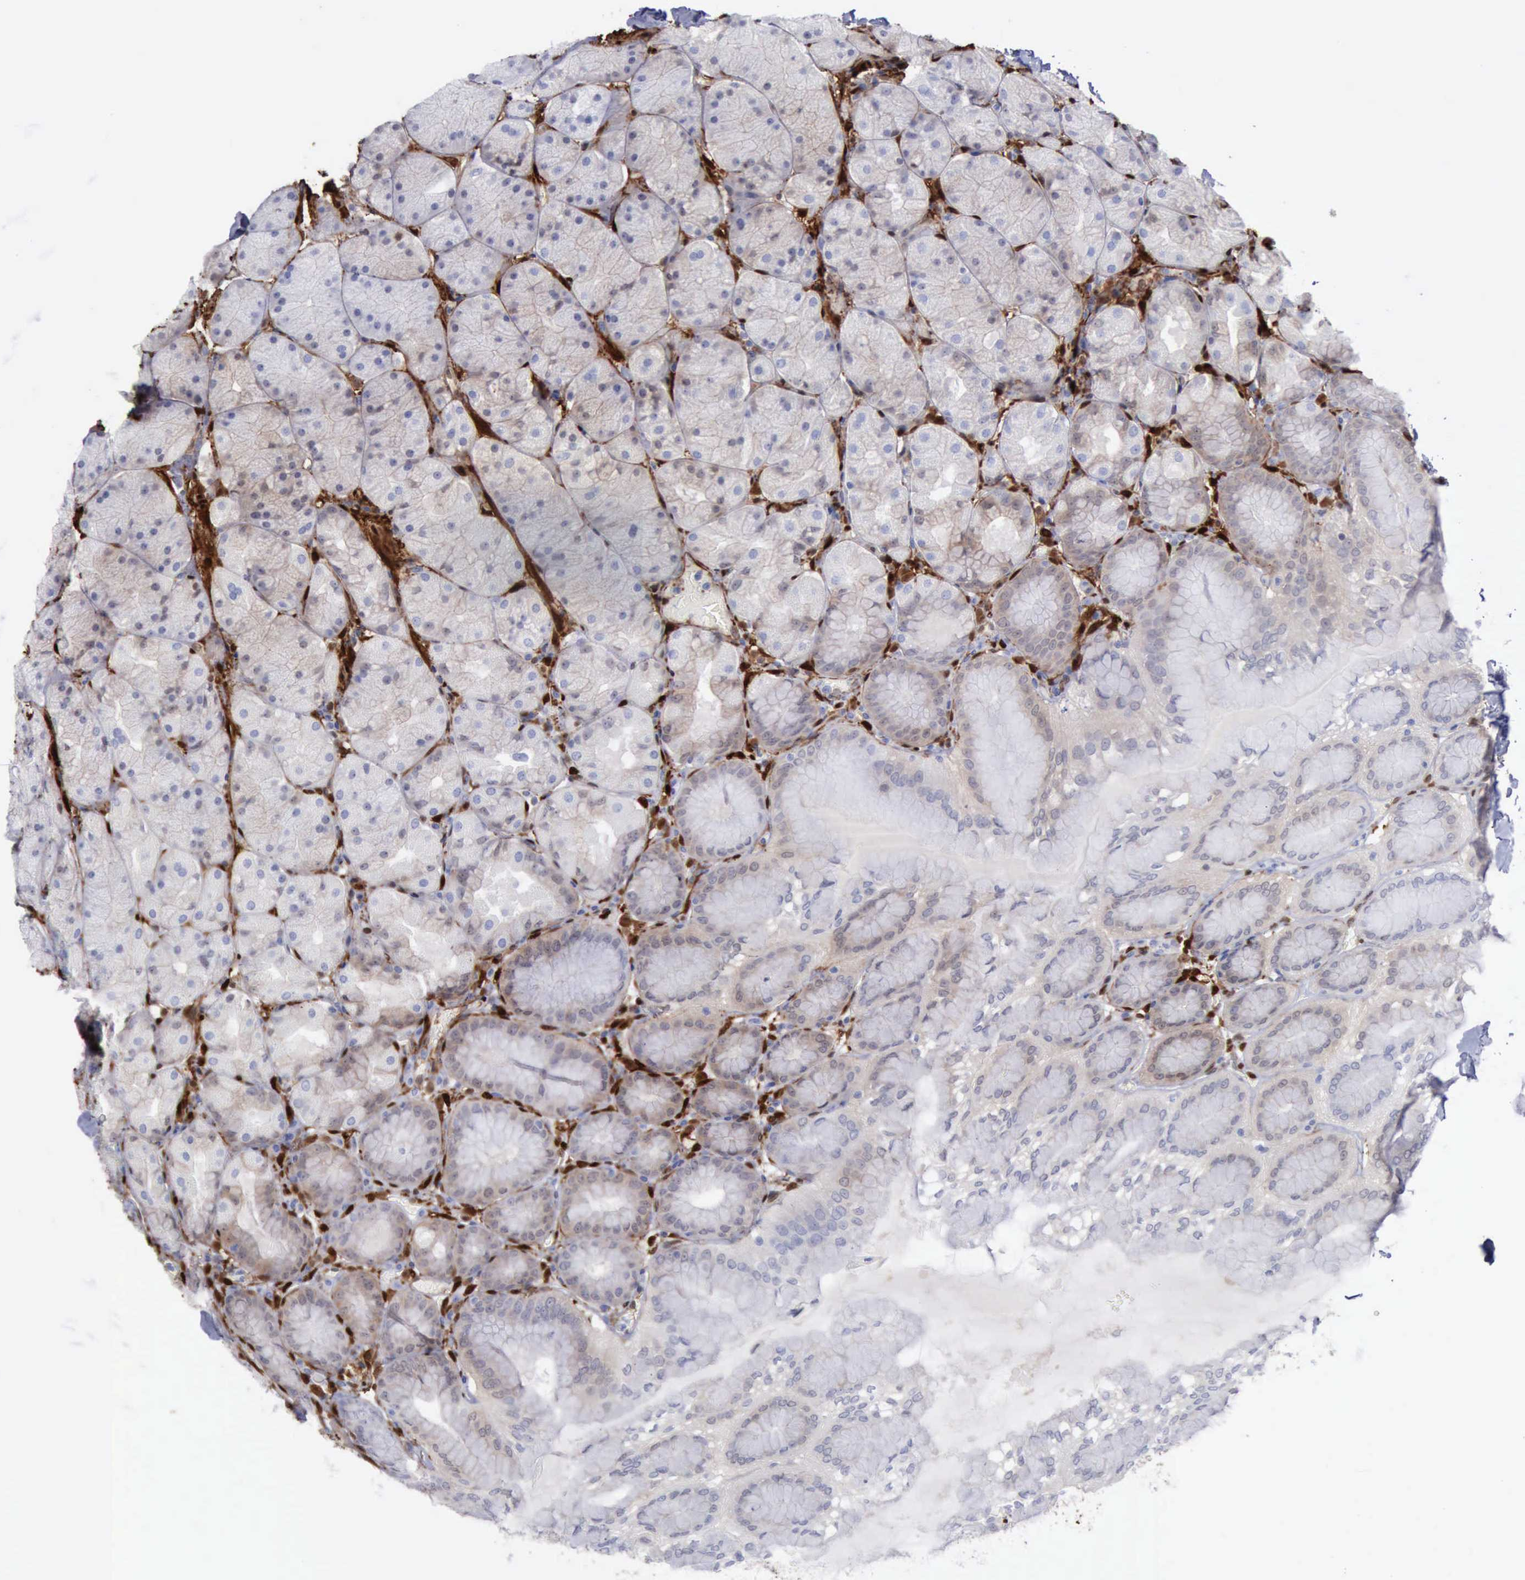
{"staining": {"intensity": "negative", "quantity": "none", "location": "none"}, "tissue": "stomach", "cell_type": "Glandular cells", "image_type": "normal", "snomed": [{"axis": "morphology", "description": "Normal tissue, NOS"}, {"axis": "topography", "description": "Stomach, upper"}, {"axis": "topography", "description": "Stomach"}], "caption": "A high-resolution photomicrograph shows immunohistochemistry (IHC) staining of unremarkable stomach, which demonstrates no significant staining in glandular cells.", "gene": "FHL1", "patient": {"sex": "male", "age": 76}}